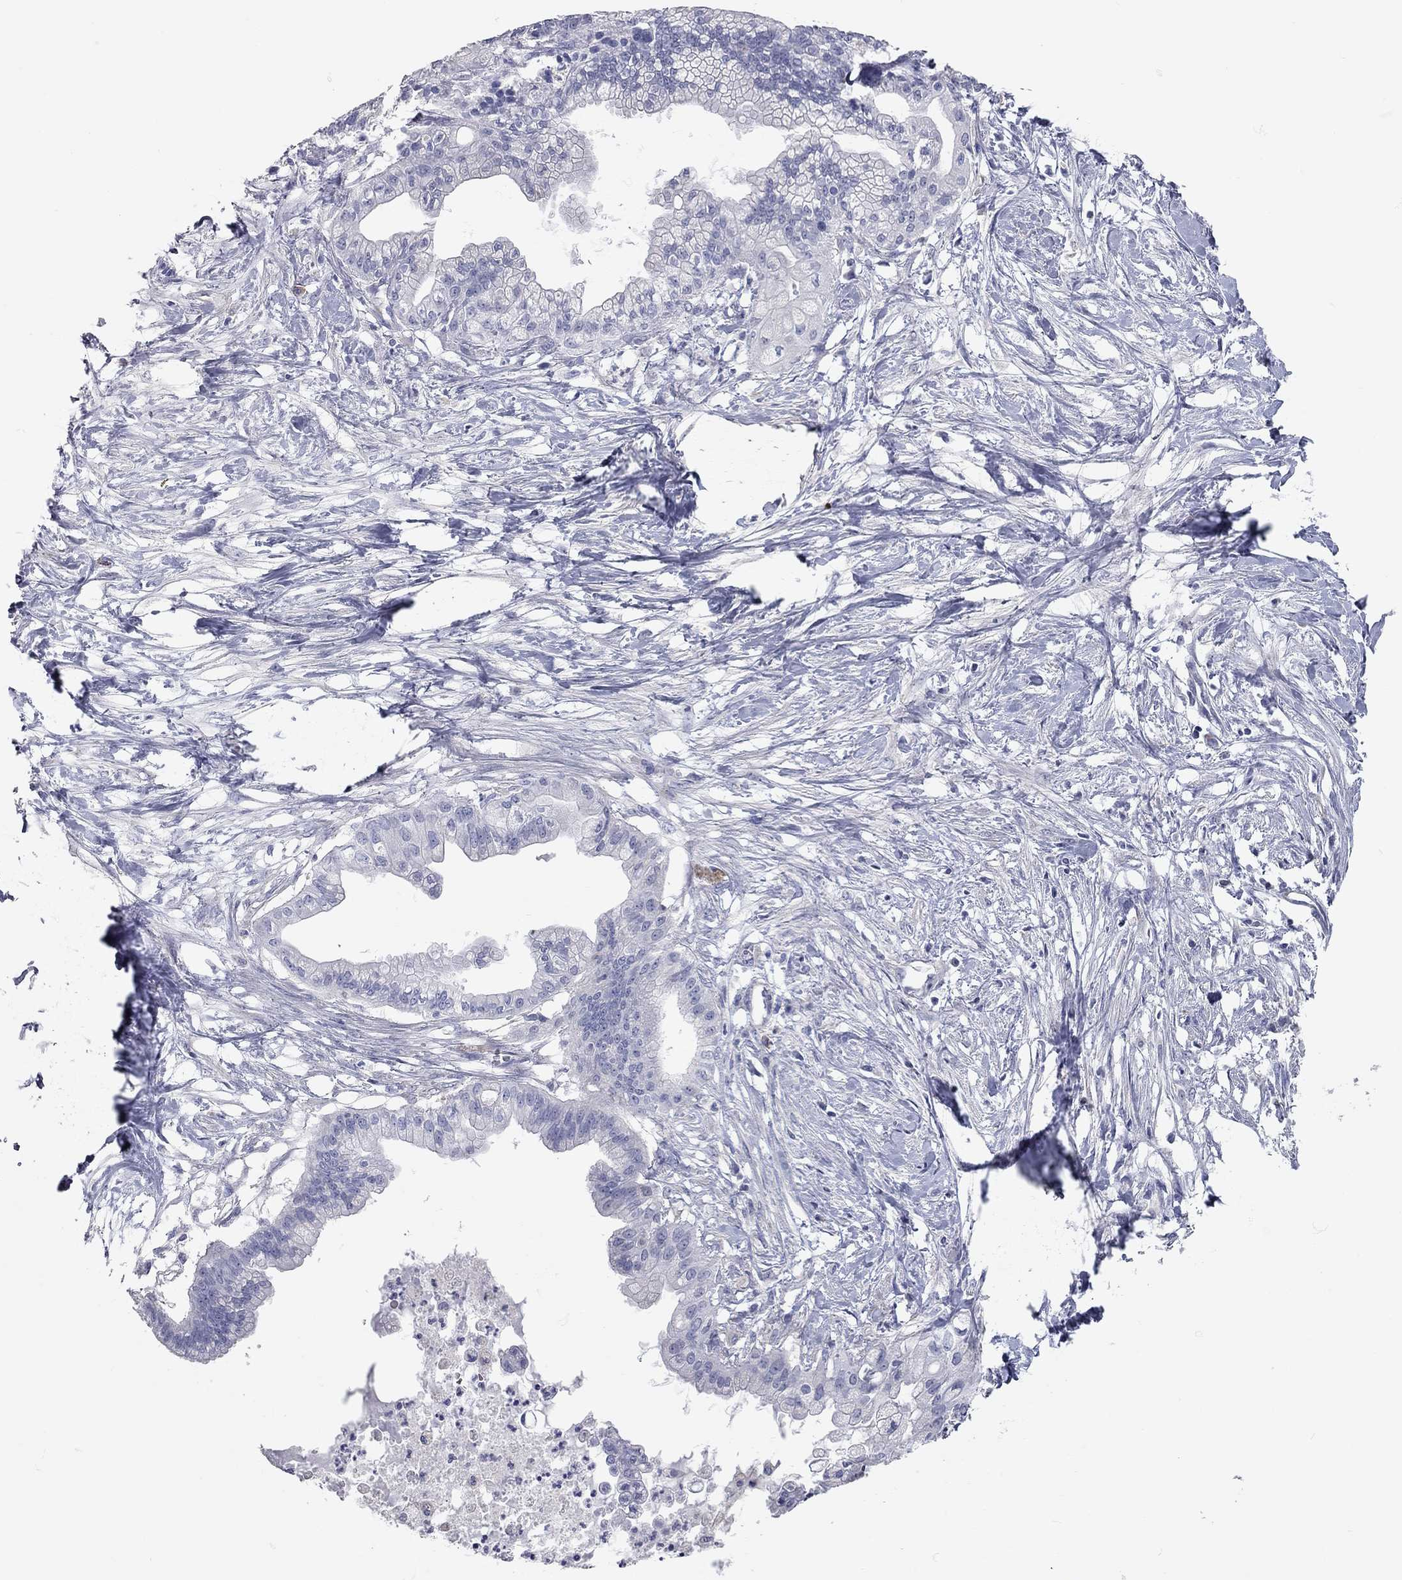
{"staining": {"intensity": "negative", "quantity": "none", "location": "none"}, "tissue": "pancreatic cancer", "cell_type": "Tumor cells", "image_type": "cancer", "snomed": [{"axis": "morphology", "description": "Normal tissue, NOS"}, {"axis": "morphology", "description": "Adenocarcinoma, NOS"}, {"axis": "topography", "description": "Pancreas"}], "caption": "Tumor cells show no significant positivity in pancreatic adenocarcinoma.", "gene": "C10orf90", "patient": {"sex": "female", "age": 58}}